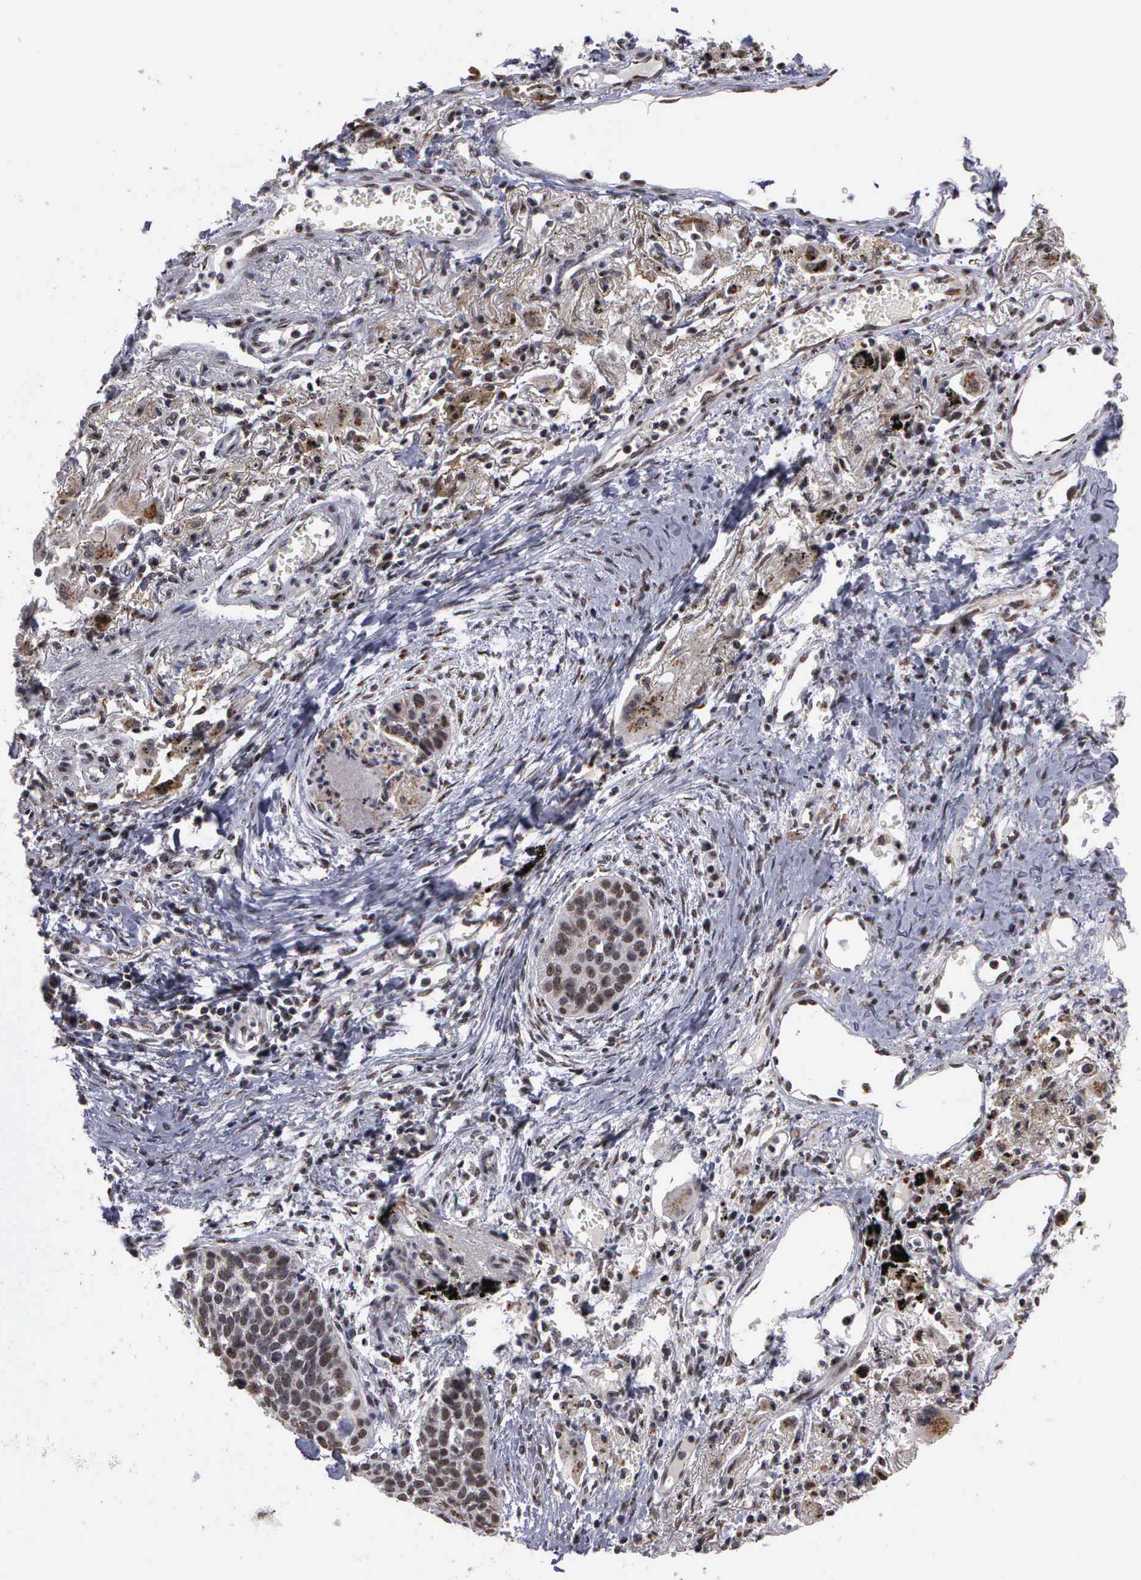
{"staining": {"intensity": "moderate", "quantity": ">75%", "location": "cytoplasmic/membranous,nuclear"}, "tissue": "lung cancer", "cell_type": "Tumor cells", "image_type": "cancer", "snomed": [{"axis": "morphology", "description": "Squamous cell carcinoma, NOS"}, {"axis": "topography", "description": "Lung"}], "caption": "Moderate cytoplasmic/membranous and nuclear expression for a protein is seen in about >75% of tumor cells of lung cancer (squamous cell carcinoma) using IHC.", "gene": "GTF2A1", "patient": {"sex": "male", "age": 71}}